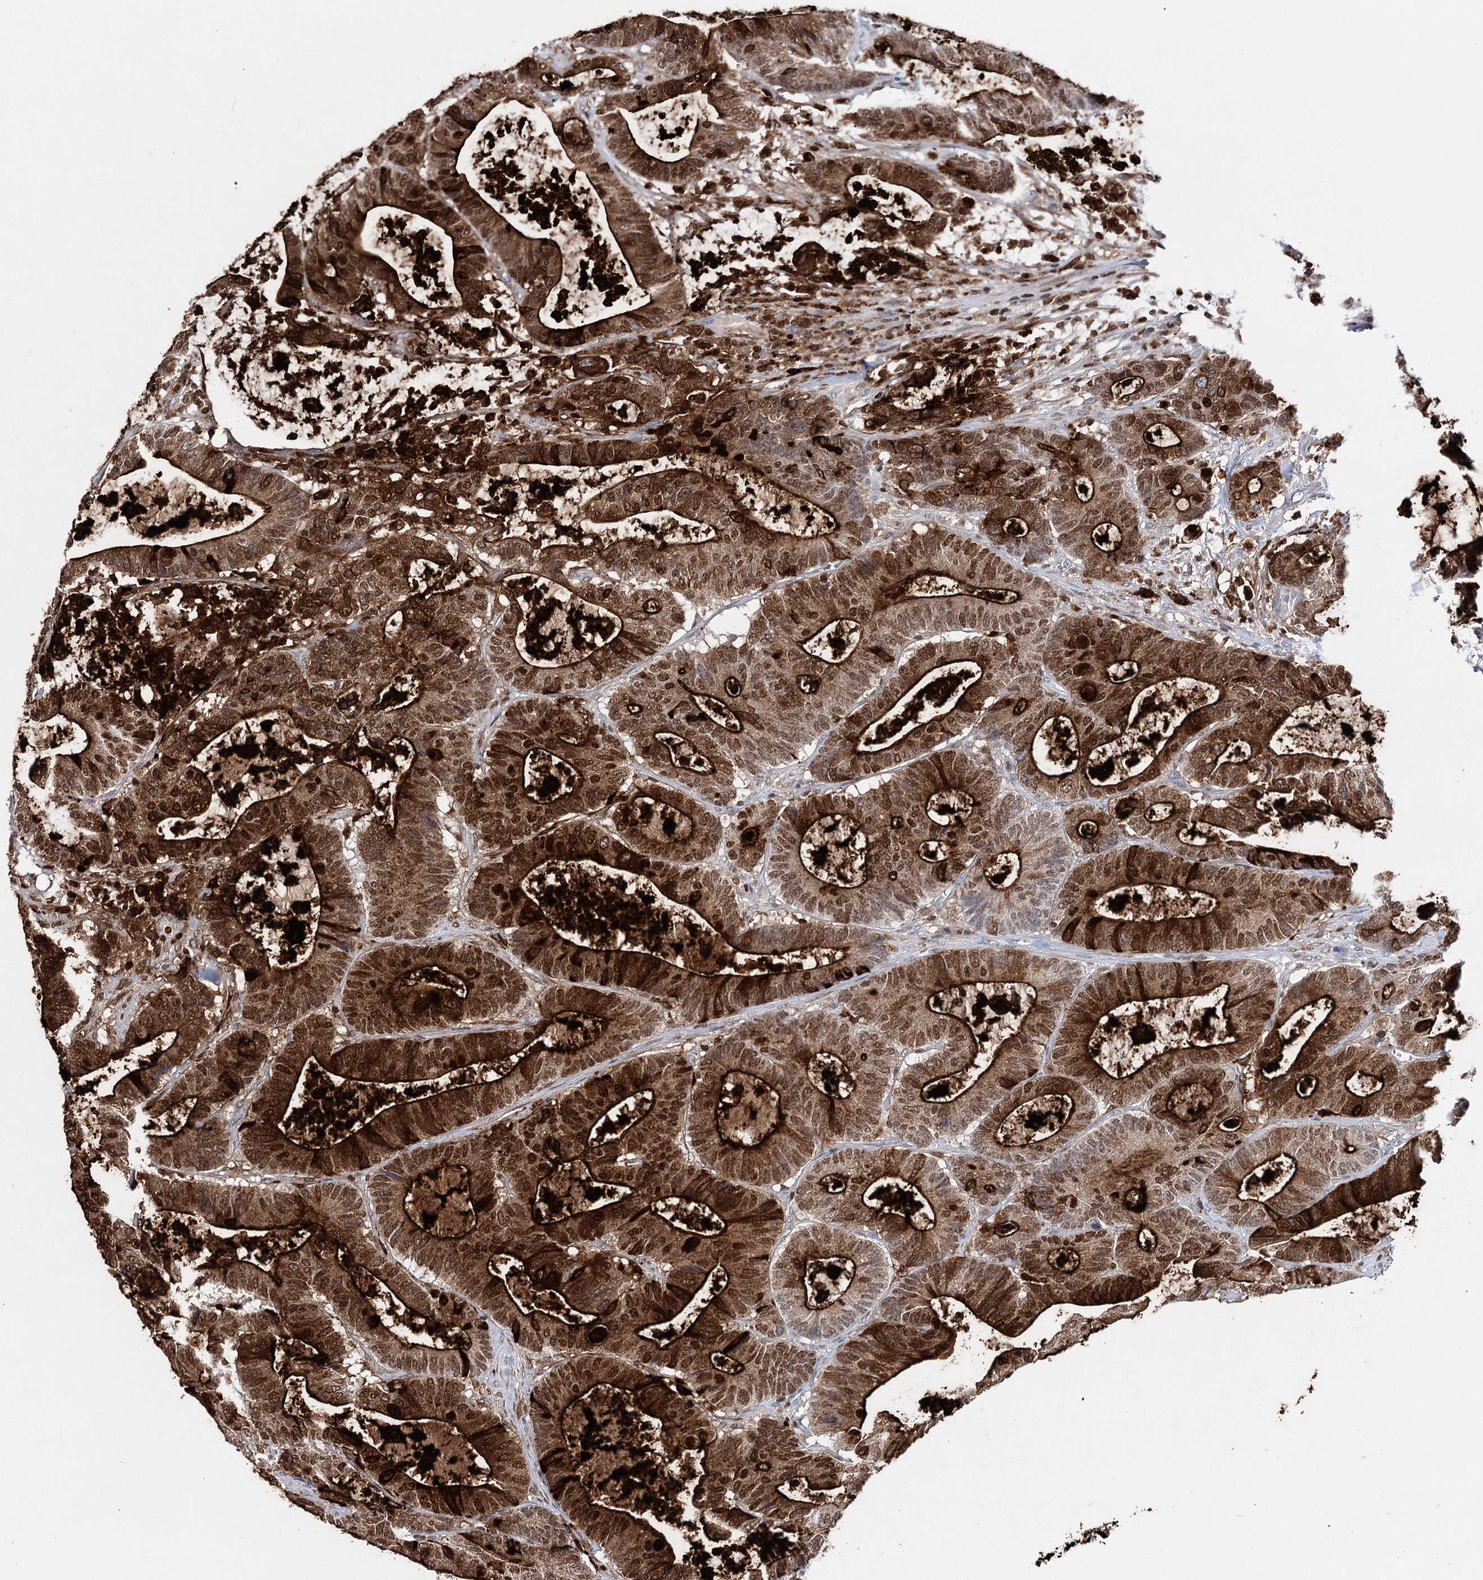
{"staining": {"intensity": "strong", "quantity": ">75%", "location": "cytoplasmic/membranous,nuclear"}, "tissue": "colorectal cancer", "cell_type": "Tumor cells", "image_type": "cancer", "snomed": [{"axis": "morphology", "description": "Adenocarcinoma, NOS"}, {"axis": "topography", "description": "Colon"}], "caption": "Brown immunohistochemical staining in human colorectal cancer (adenocarcinoma) exhibits strong cytoplasmic/membranous and nuclear positivity in approximately >75% of tumor cells.", "gene": "CEACAM8", "patient": {"sex": "female", "age": 84}}